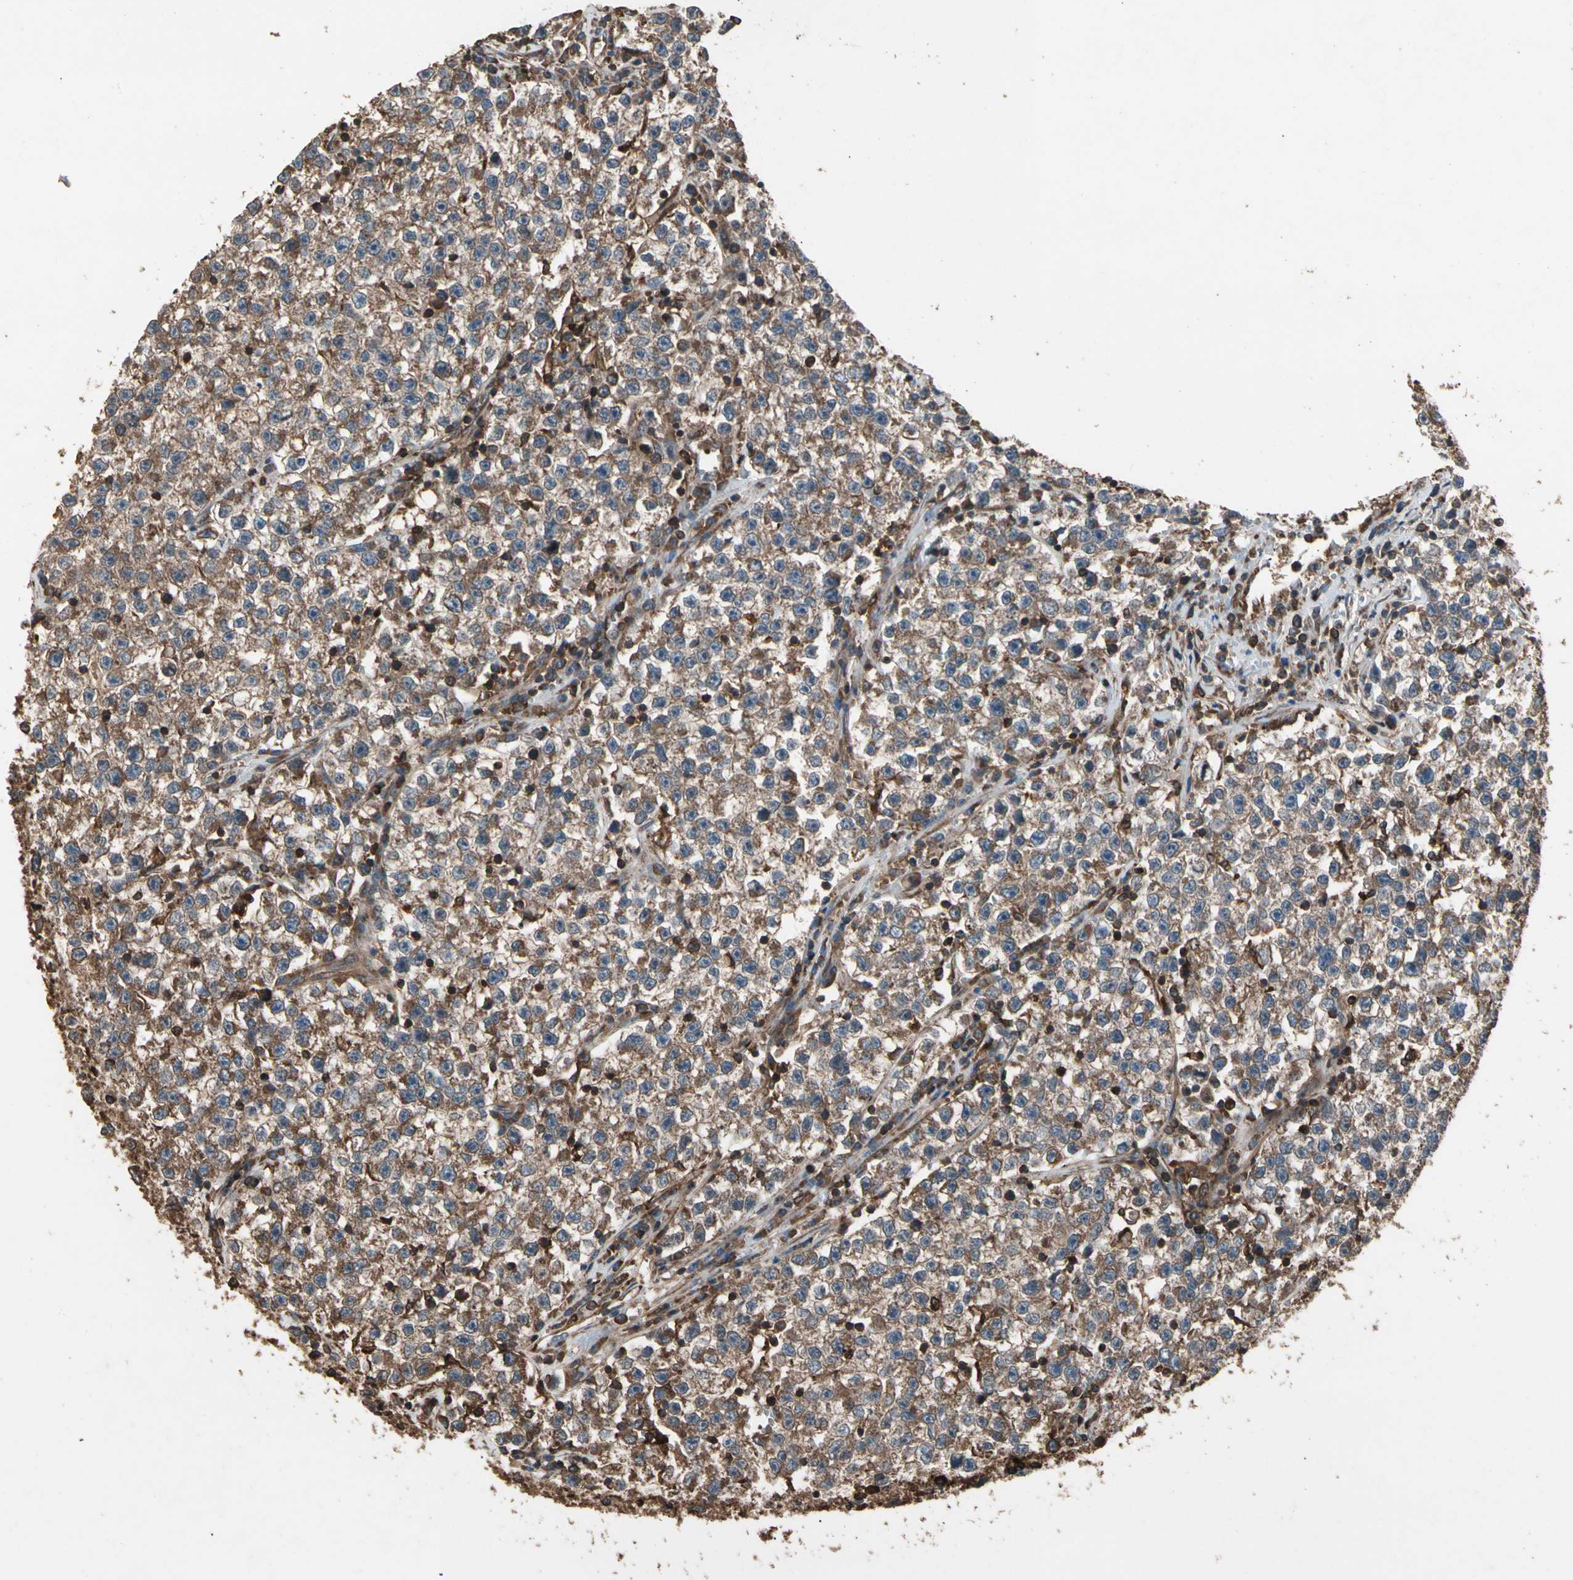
{"staining": {"intensity": "moderate", "quantity": ">75%", "location": "cytoplasmic/membranous"}, "tissue": "testis cancer", "cell_type": "Tumor cells", "image_type": "cancer", "snomed": [{"axis": "morphology", "description": "Seminoma, NOS"}, {"axis": "topography", "description": "Testis"}], "caption": "High-magnification brightfield microscopy of testis cancer stained with DAB (3,3'-diaminobenzidine) (brown) and counterstained with hematoxylin (blue). tumor cells exhibit moderate cytoplasmic/membranous staining is appreciated in about>75% of cells. Using DAB (brown) and hematoxylin (blue) stains, captured at high magnification using brightfield microscopy.", "gene": "AGBL2", "patient": {"sex": "male", "age": 22}}